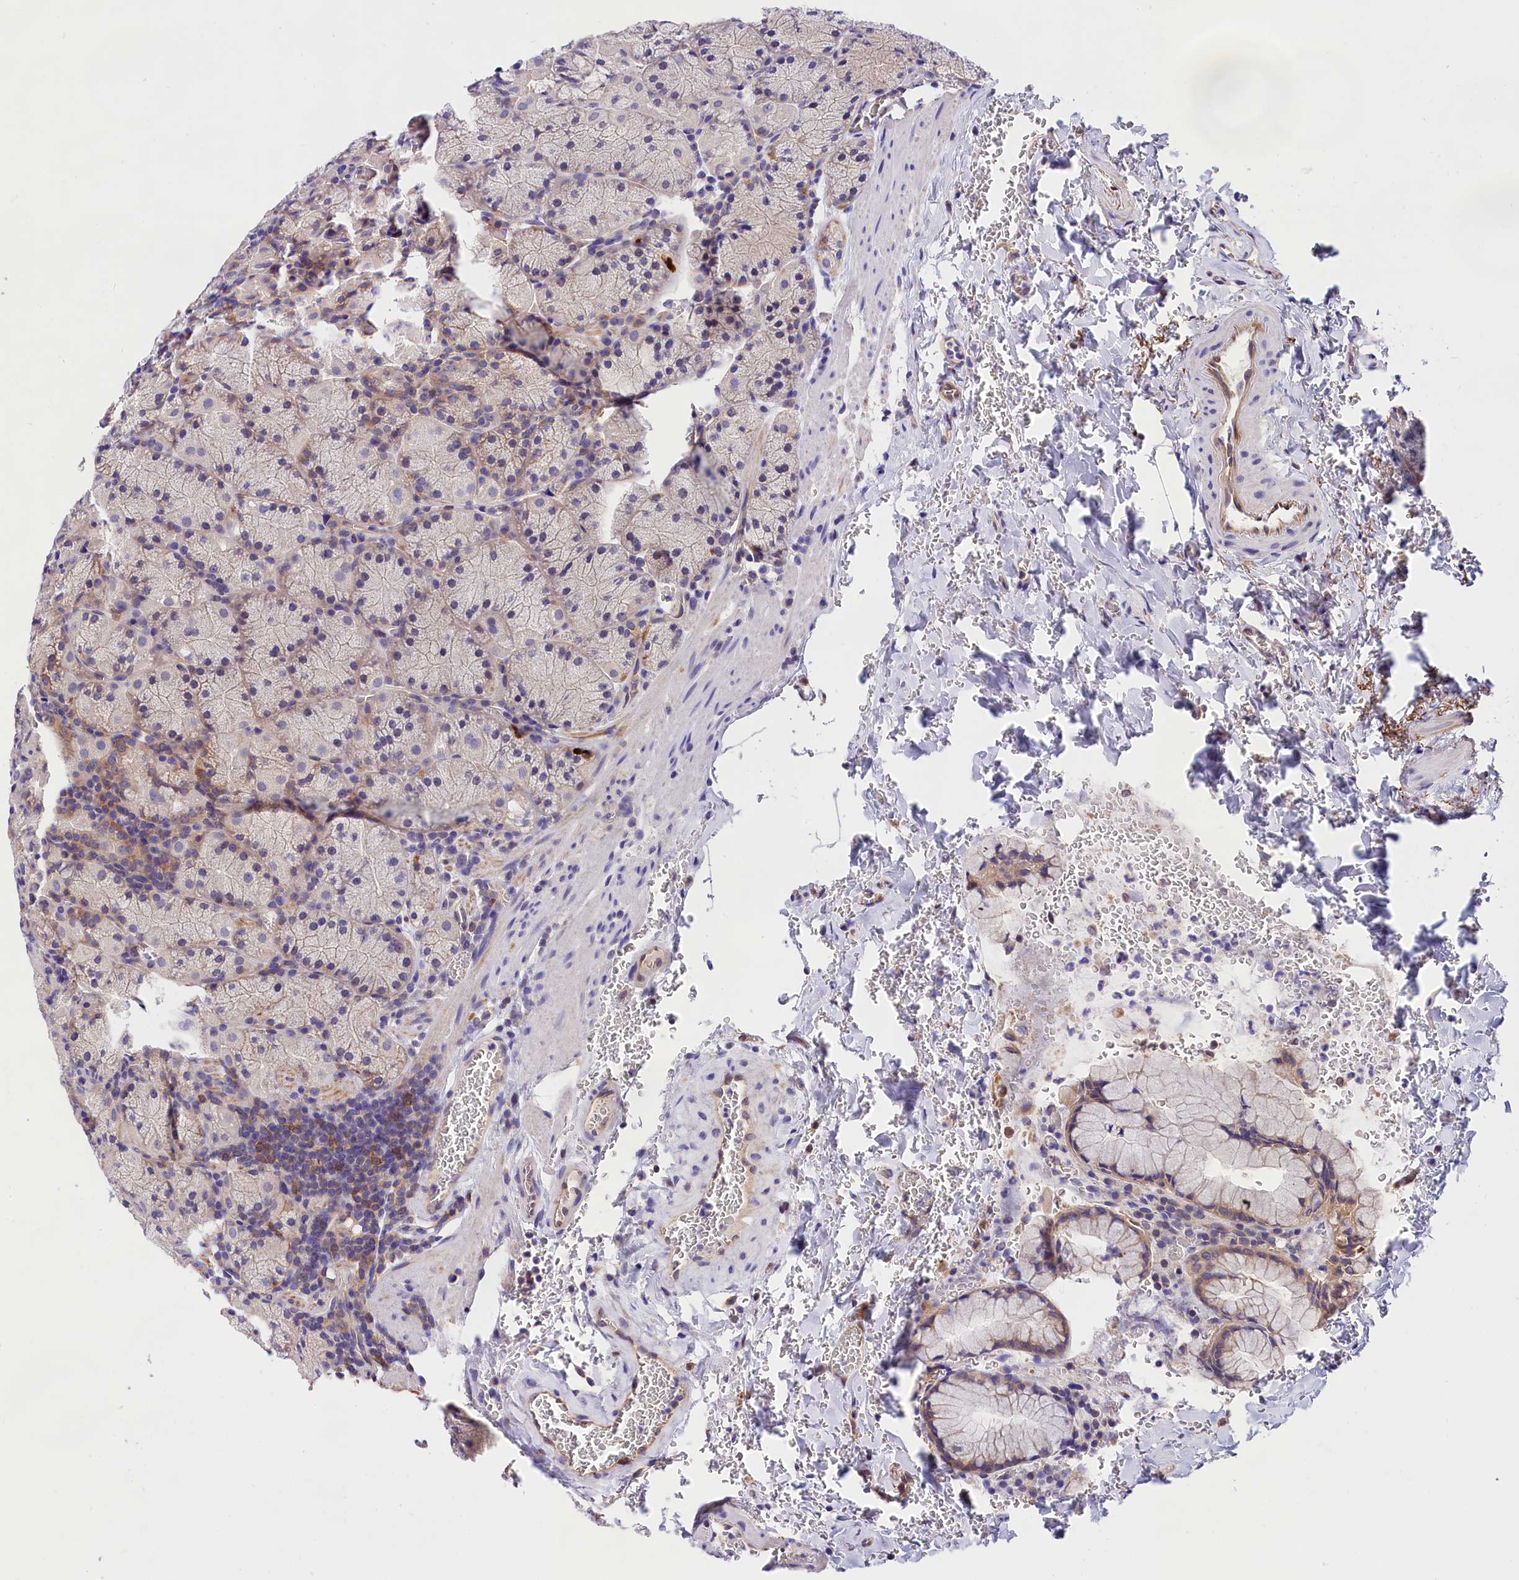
{"staining": {"intensity": "moderate", "quantity": "<25%", "location": "cytoplasmic/membranous"}, "tissue": "stomach", "cell_type": "Glandular cells", "image_type": "normal", "snomed": [{"axis": "morphology", "description": "Normal tissue, NOS"}, {"axis": "topography", "description": "Stomach, upper"}, {"axis": "topography", "description": "Stomach, lower"}], "caption": "Immunohistochemistry (DAB (3,3'-diaminobenzidine)) staining of benign human stomach displays moderate cytoplasmic/membranous protein expression in approximately <25% of glandular cells. The staining was performed using DAB (3,3'-diaminobenzidine), with brown indicating positive protein expression. Nuclei are stained blue with hematoxylin.", "gene": "OAS3", "patient": {"sex": "male", "age": 80}}